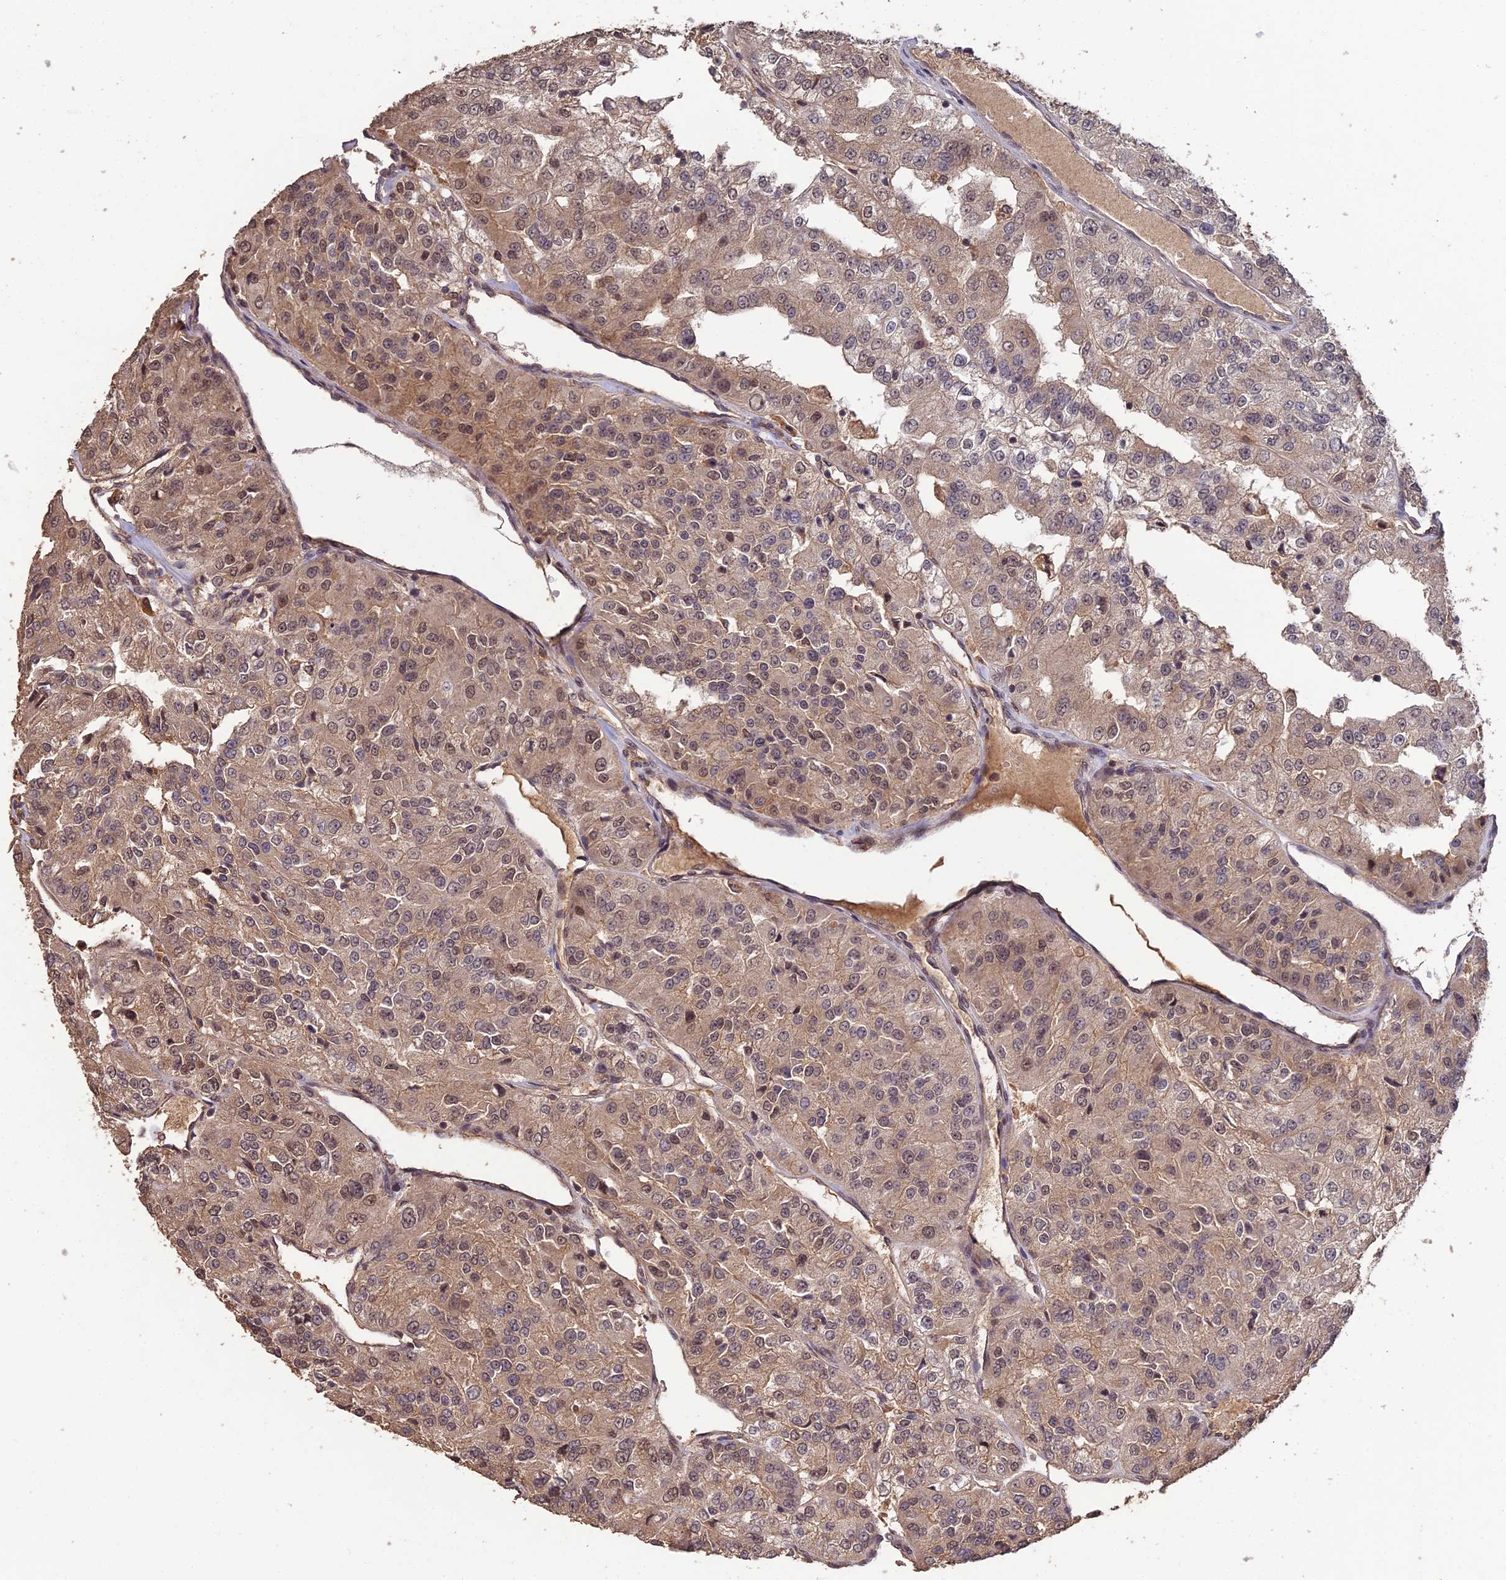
{"staining": {"intensity": "moderate", "quantity": ">75%", "location": "cytoplasmic/membranous,nuclear"}, "tissue": "renal cancer", "cell_type": "Tumor cells", "image_type": "cancer", "snomed": [{"axis": "morphology", "description": "Adenocarcinoma, NOS"}, {"axis": "topography", "description": "Kidney"}], "caption": "Protein expression analysis of adenocarcinoma (renal) shows moderate cytoplasmic/membranous and nuclear positivity in approximately >75% of tumor cells.", "gene": "RALGAPA2", "patient": {"sex": "female", "age": 63}}